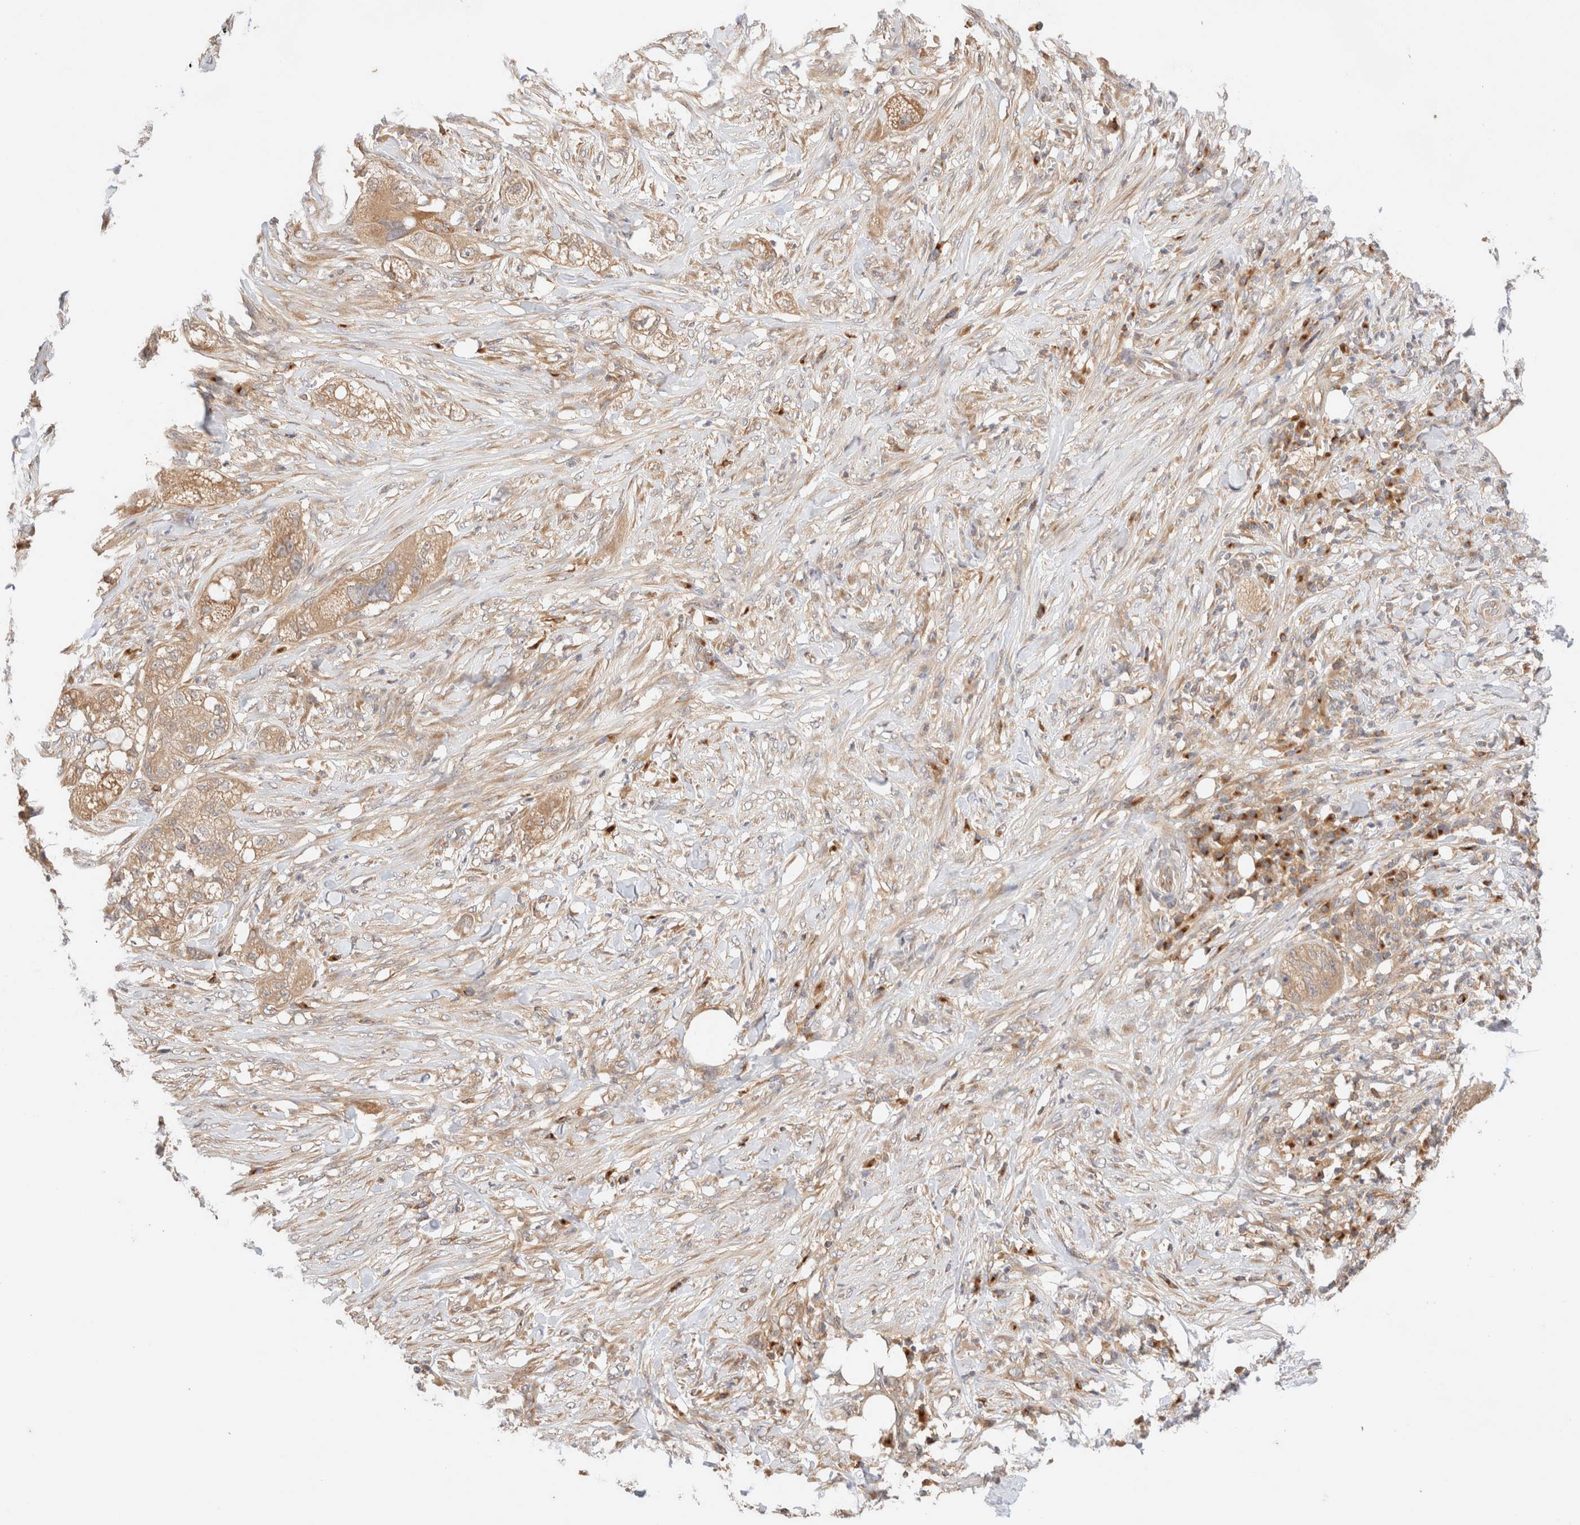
{"staining": {"intensity": "weak", "quantity": ">75%", "location": "cytoplasmic/membranous"}, "tissue": "pancreatic cancer", "cell_type": "Tumor cells", "image_type": "cancer", "snomed": [{"axis": "morphology", "description": "Adenocarcinoma, NOS"}, {"axis": "topography", "description": "Pancreas"}], "caption": "Weak cytoplasmic/membranous staining for a protein is identified in about >75% of tumor cells of pancreatic cancer using immunohistochemistry (IHC).", "gene": "RABEP1", "patient": {"sex": "female", "age": 78}}